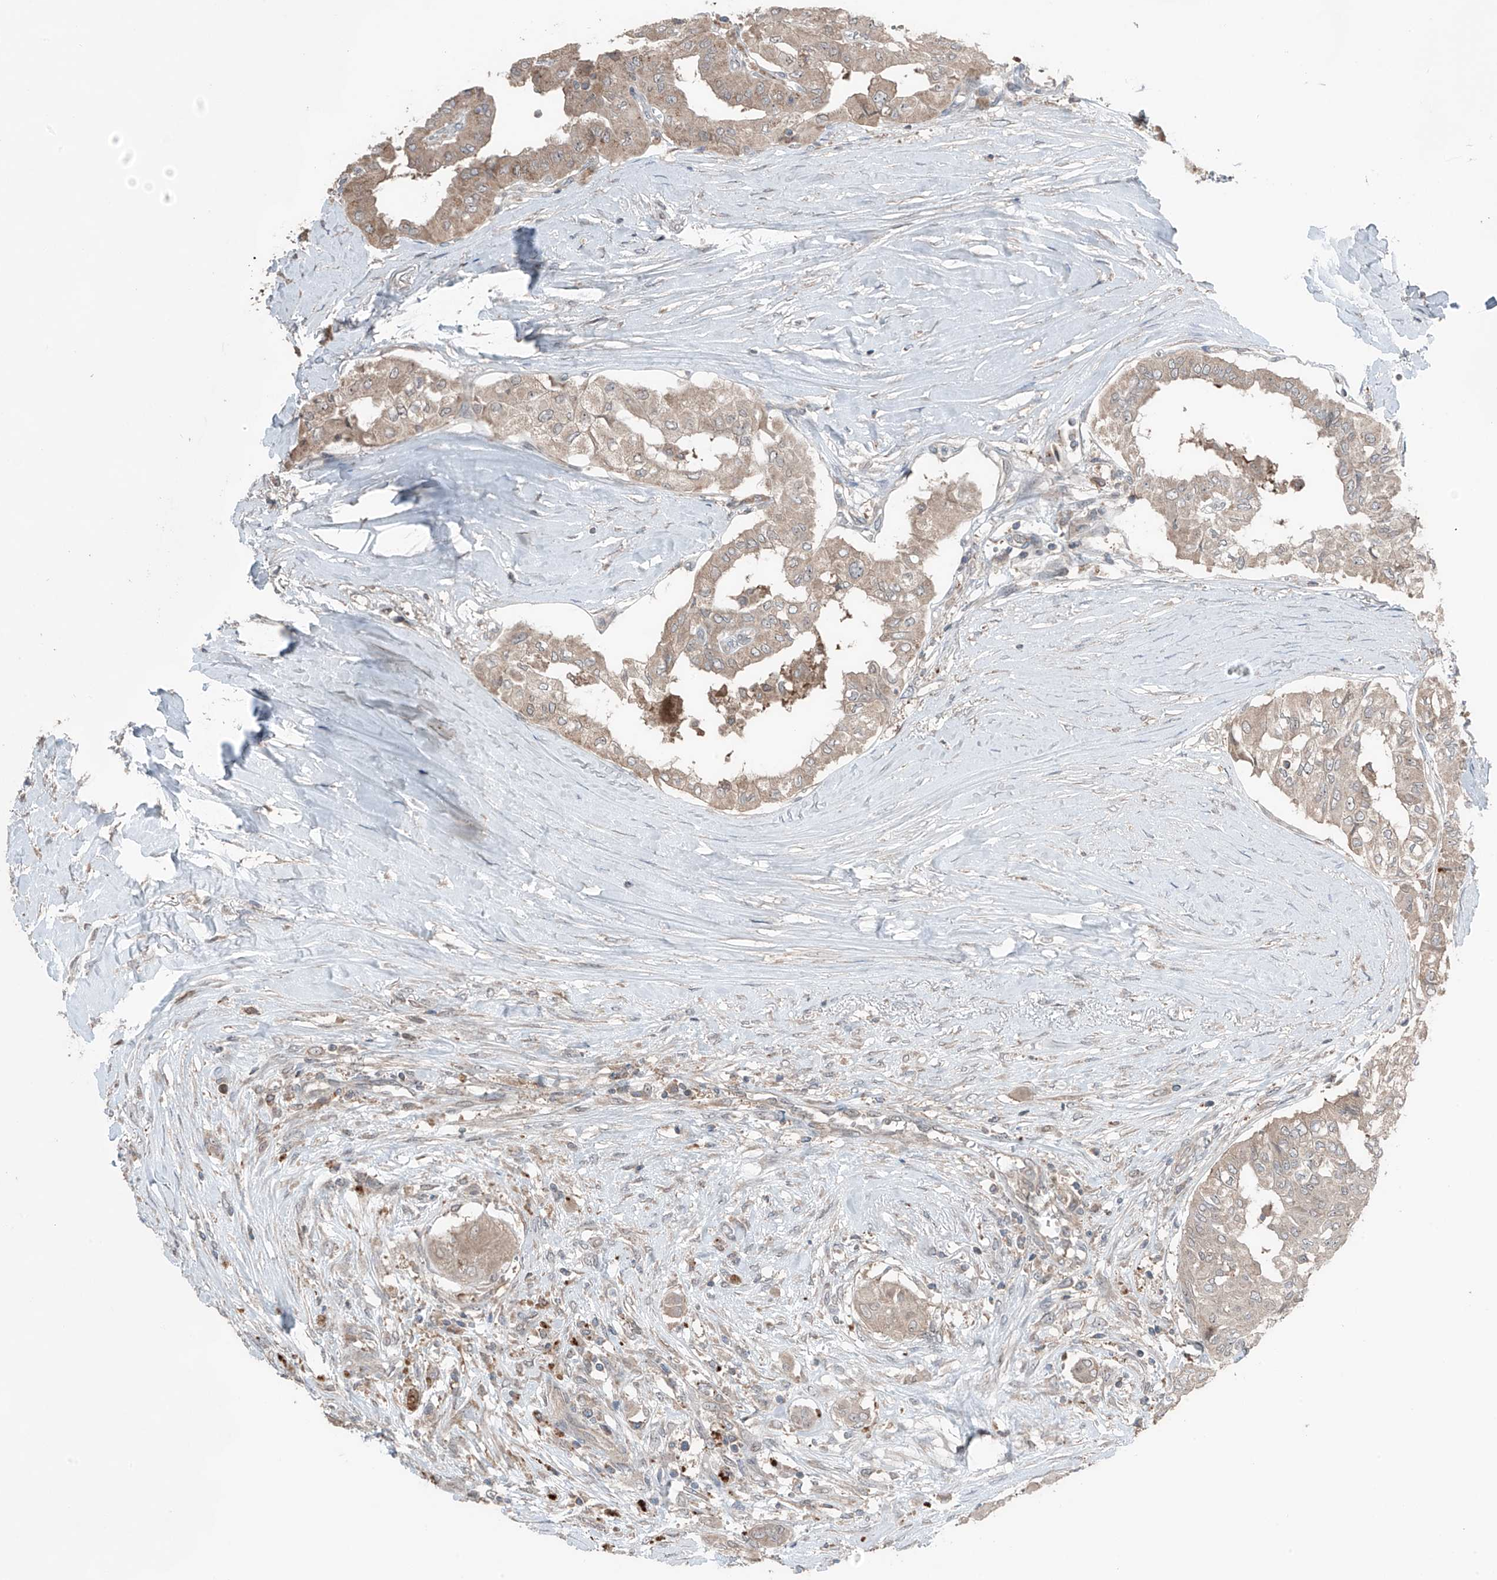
{"staining": {"intensity": "weak", "quantity": ">75%", "location": "cytoplasmic/membranous,nuclear"}, "tissue": "thyroid cancer", "cell_type": "Tumor cells", "image_type": "cancer", "snomed": [{"axis": "morphology", "description": "Papillary adenocarcinoma, NOS"}, {"axis": "topography", "description": "Thyroid gland"}], "caption": "Approximately >75% of tumor cells in human papillary adenocarcinoma (thyroid) reveal weak cytoplasmic/membranous and nuclear protein staining as visualized by brown immunohistochemical staining.", "gene": "TXNDC9", "patient": {"sex": "female", "age": 59}}